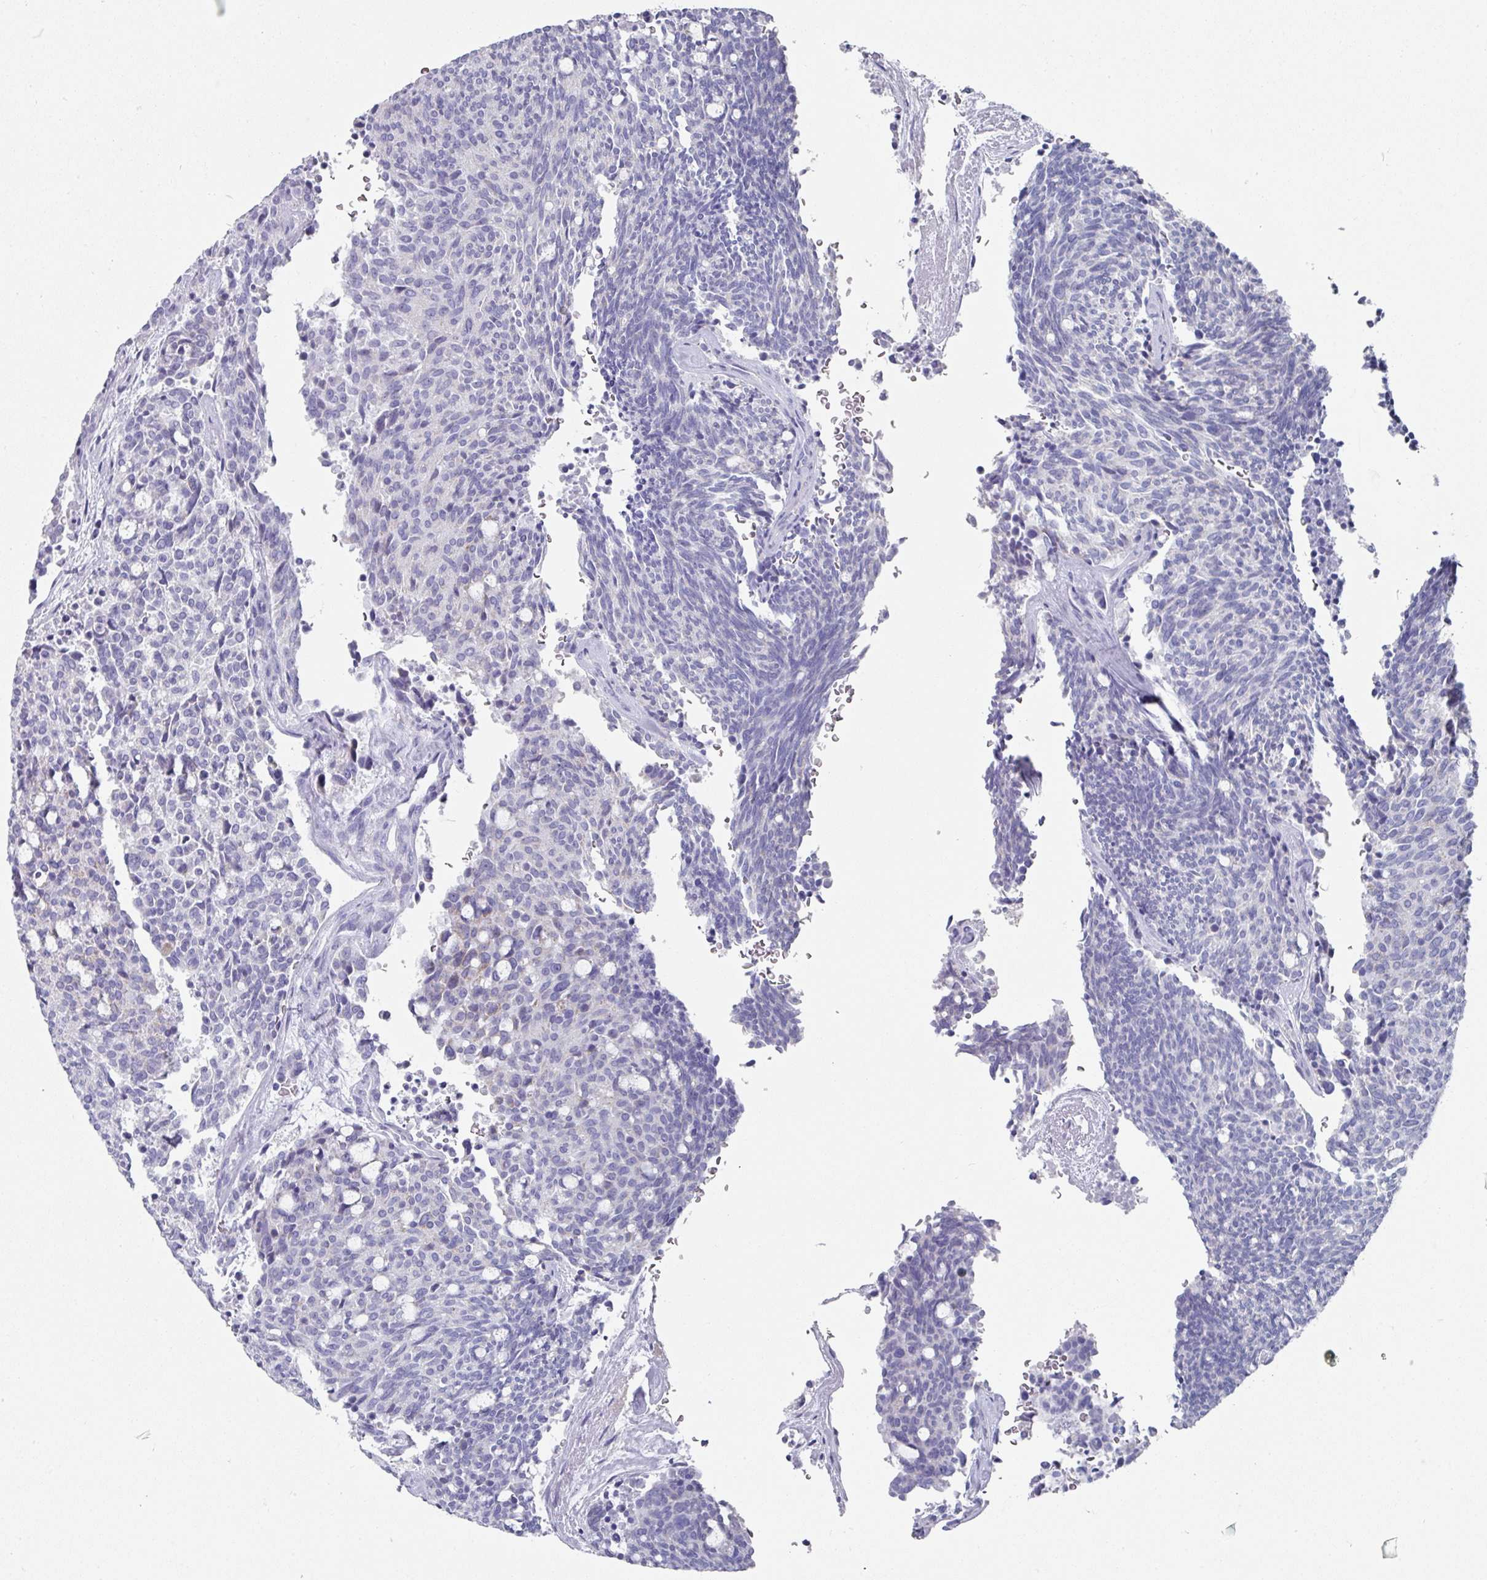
{"staining": {"intensity": "negative", "quantity": "none", "location": "none"}, "tissue": "carcinoid", "cell_type": "Tumor cells", "image_type": "cancer", "snomed": [{"axis": "morphology", "description": "Carcinoid, malignant, NOS"}, {"axis": "topography", "description": "Pancreas"}], "caption": "Human malignant carcinoid stained for a protein using immunohistochemistry (IHC) exhibits no expression in tumor cells.", "gene": "SETBP1", "patient": {"sex": "female", "age": 54}}